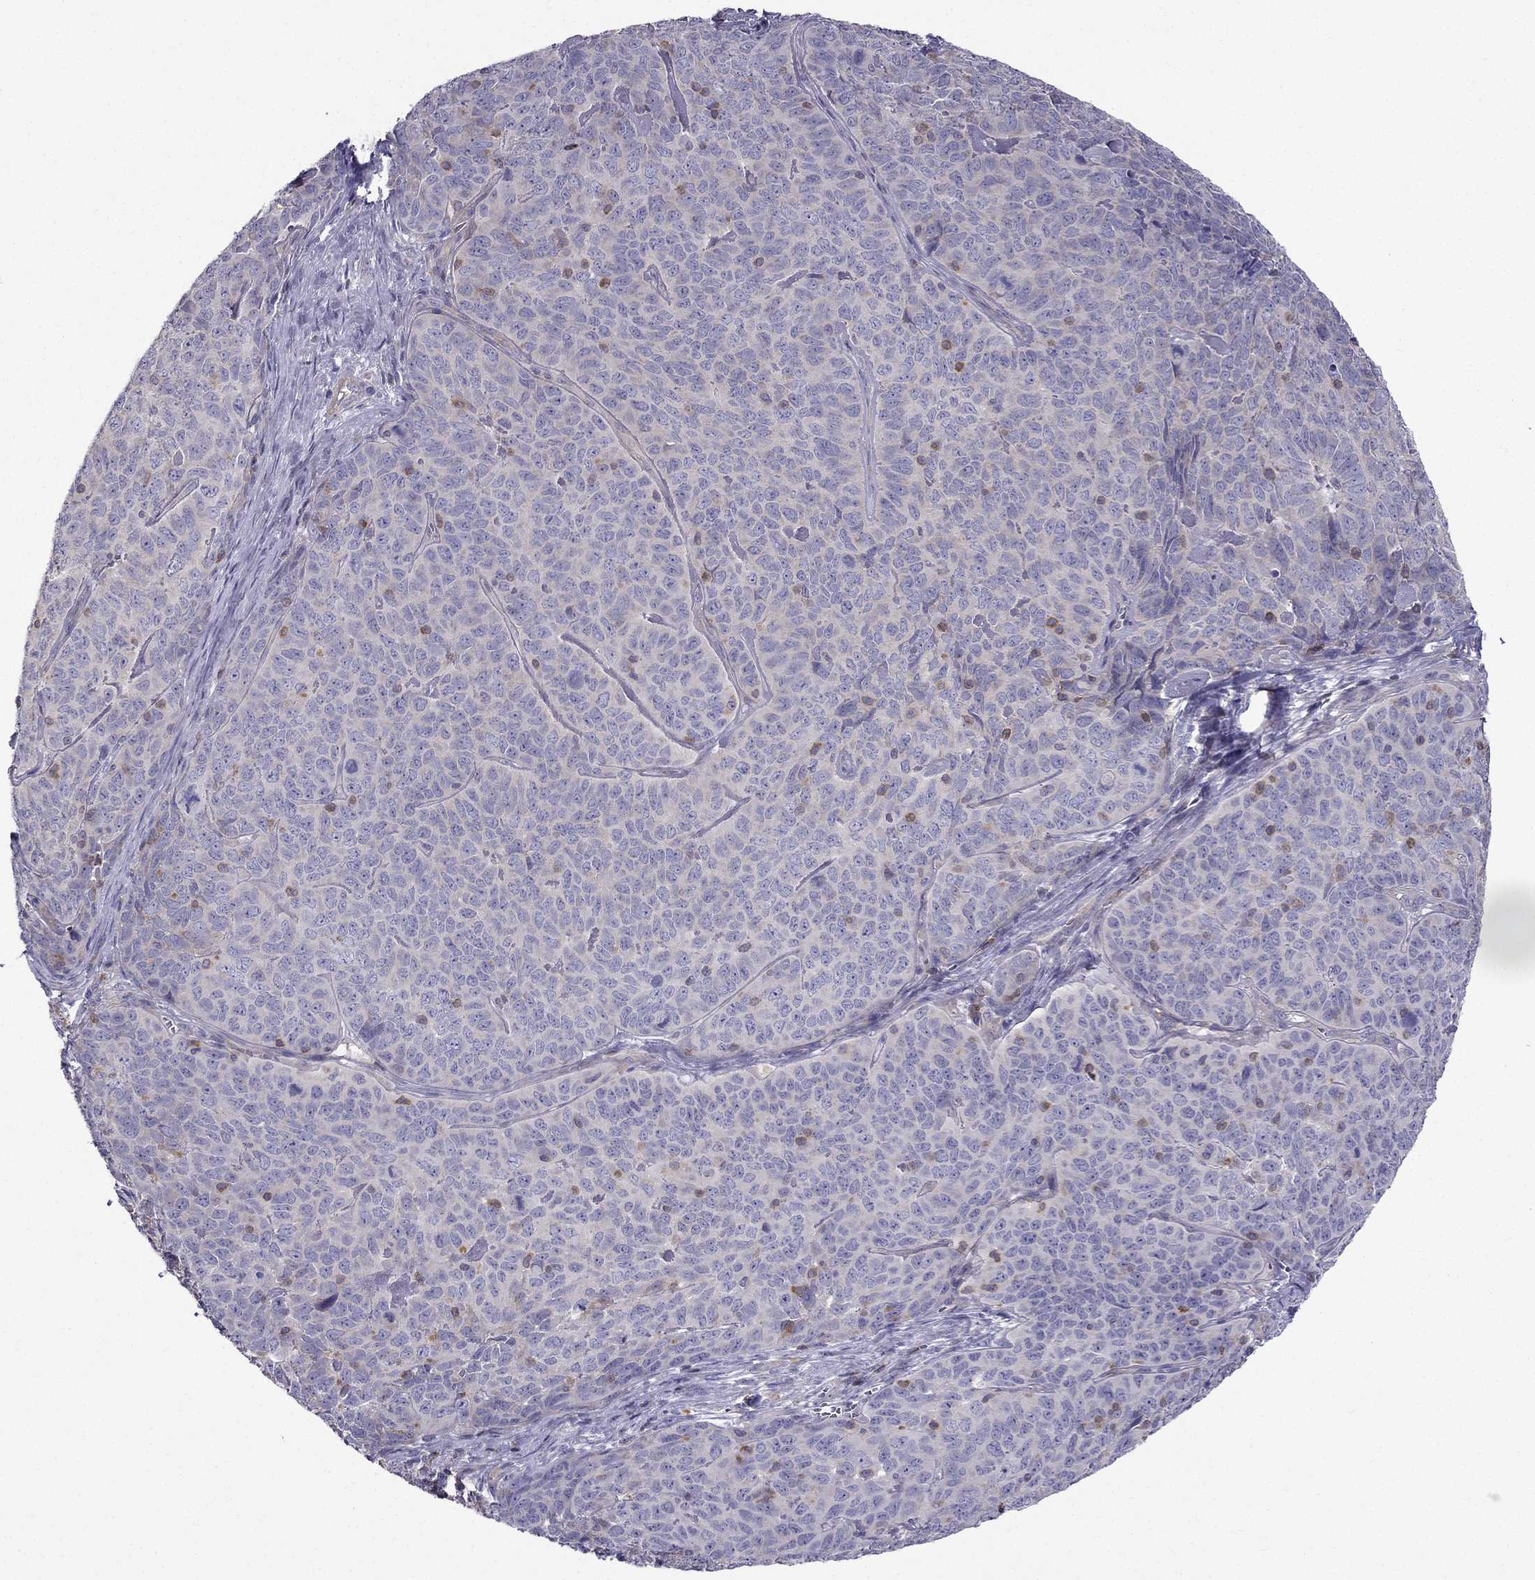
{"staining": {"intensity": "negative", "quantity": "none", "location": "none"}, "tissue": "skin cancer", "cell_type": "Tumor cells", "image_type": "cancer", "snomed": [{"axis": "morphology", "description": "Squamous cell carcinoma, NOS"}, {"axis": "topography", "description": "Skin"}, {"axis": "topography", "description": "Anal"}], "caption": "The micrograph reveals no significant staining in tumor cells of skin squamous cell carcinoma.", "gene": "AAK1", "patient": {"sex": "female", "age": 51}}